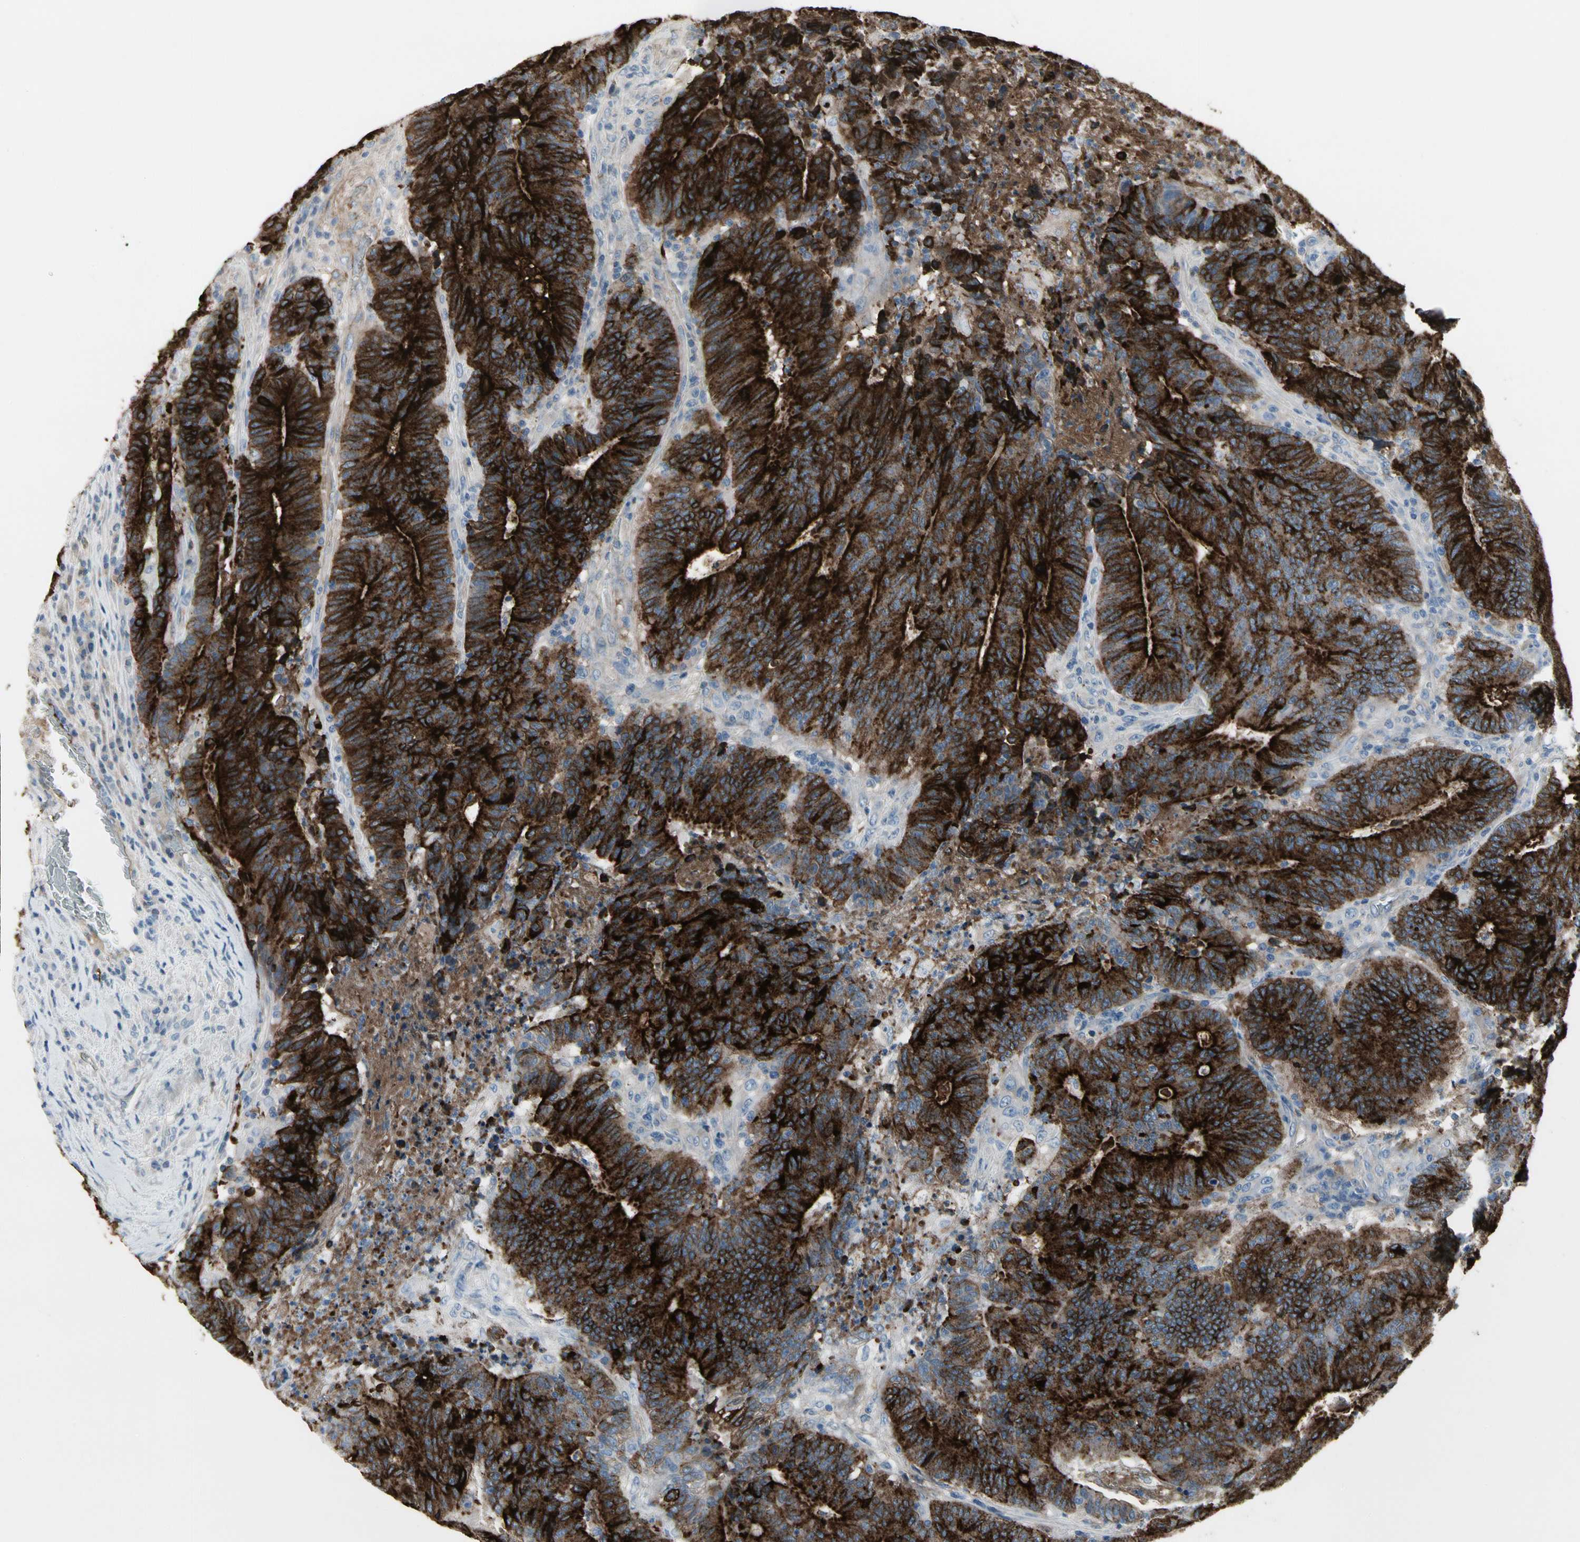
{"staining": {"intensity": "strong", "quantity": ">75%", "location": "cytoplasmic/membranous"}, "tissue": "colorectal cancer", "cell_type": "Tumor cells", "image_type": "cancer", "snomed": [{"axis": "morphology", "description": "Normal tissue, NOS"}, {"axis": "morphology", "description": "Adenocarcinoma, NOS"}, {"axis": "topography", "description": "Colon"}], "caption": "Tumor cells reveal high levels of strong cytoplasmic/membranous staining in about >75% of cells in adenocarcinoma (colorectal).", "gene": "PIGR", "patient": {"sex": "female", "age": 75}}